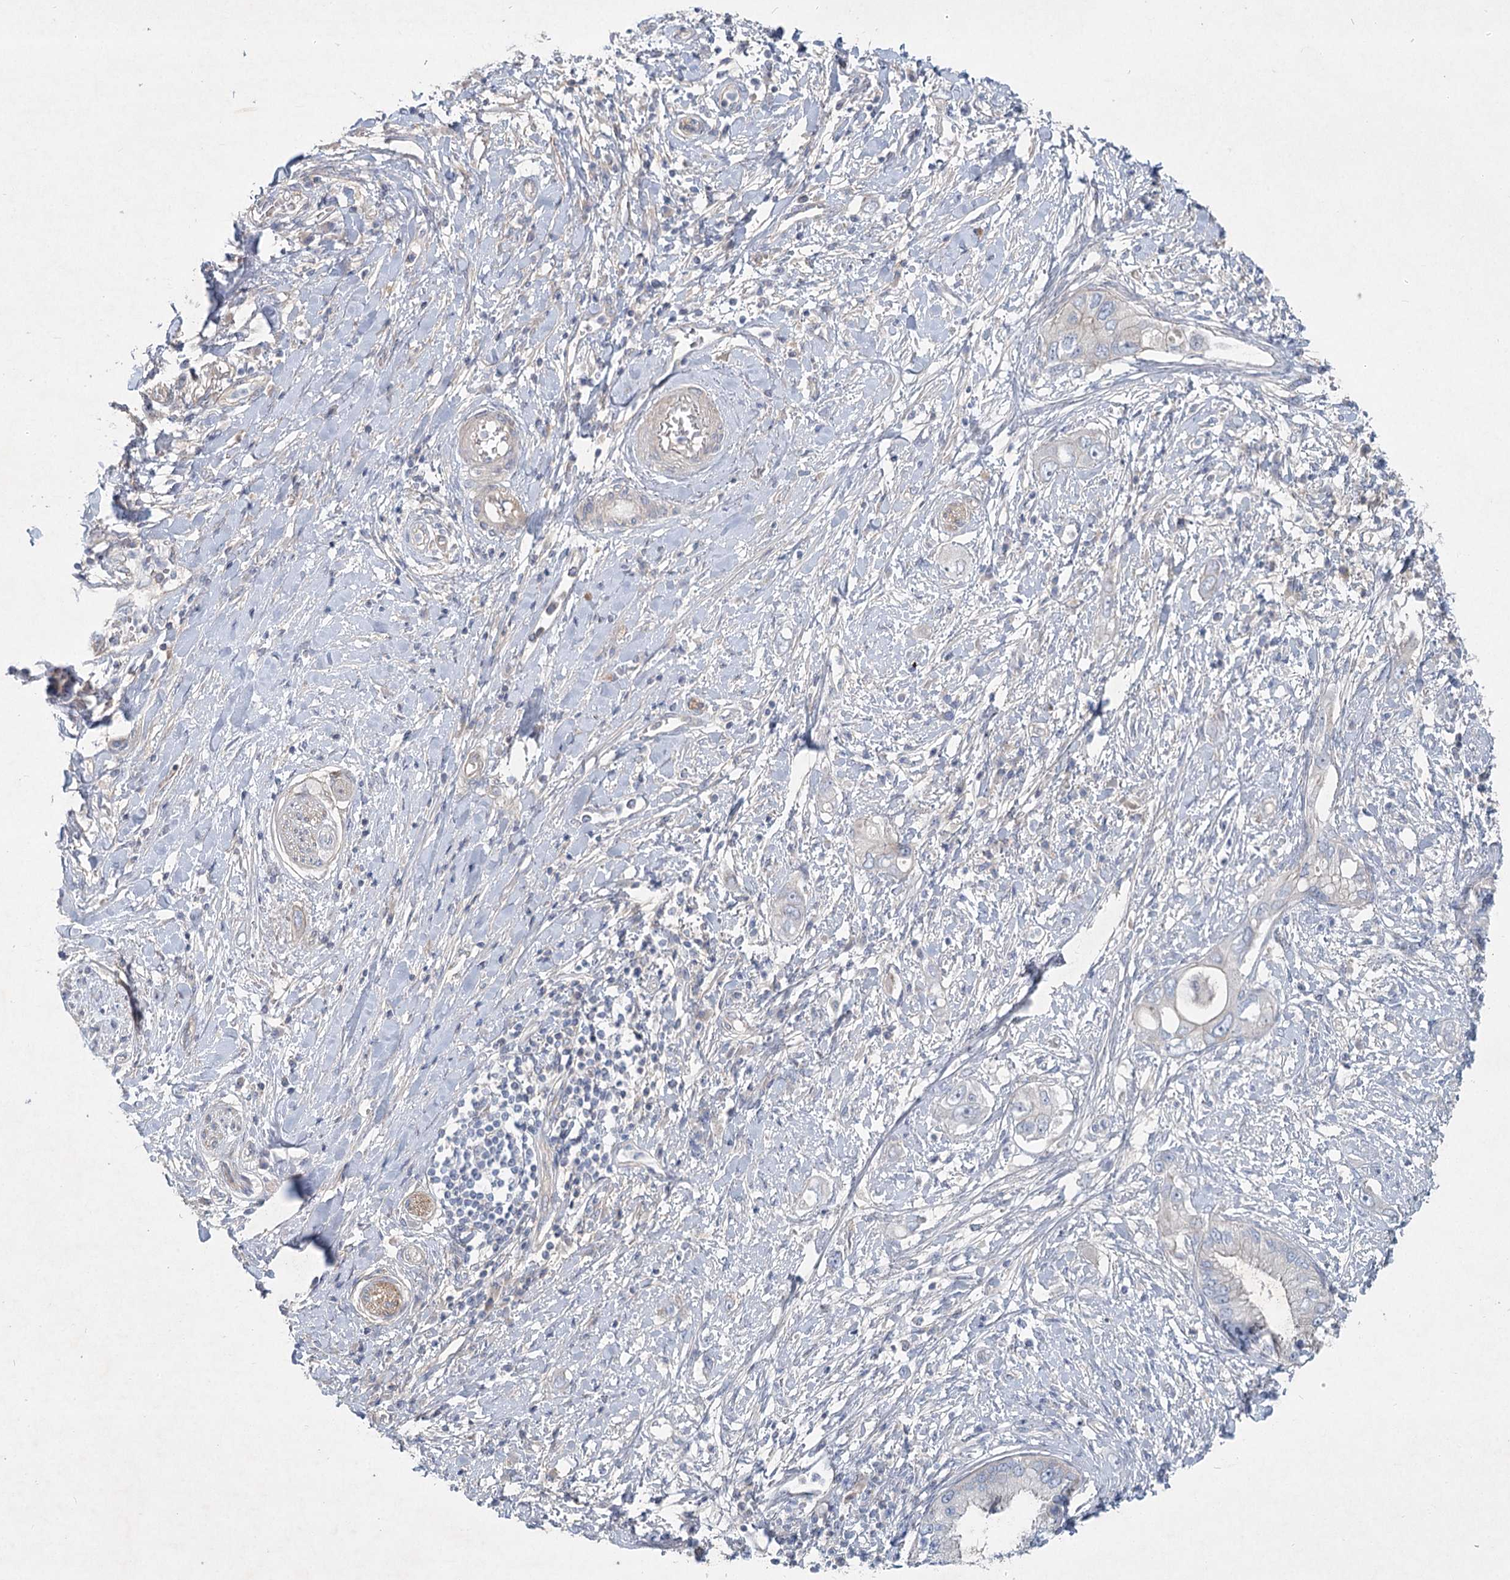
{"staining": {"intensity": "moderate", "quantity": "25%-75%", "location": "cytoplasmic/membranous"}, "tissue": "pancreatic cancer", "cell_type": "Tumor cells", "image_type": "cancer", "snomed": [{"axis": "morphology", "description": "Inflammation, NOS"}, {"axis": "morphology", "description": "Adenocarcinoma, NOS"}, {"axis": "topography", "description": "Pancreas"}], "caption": "The immunohistochemical stain highlights moderate cytoplasmic/membranous positivity in tumor cells of adenocarcinoma (pancreatic) tissue. The protein of interest is shown in brown color, while the nuclei are stained blue.", "gene": "DNMBP", "patient": {"sex": "female", "age": 56}}